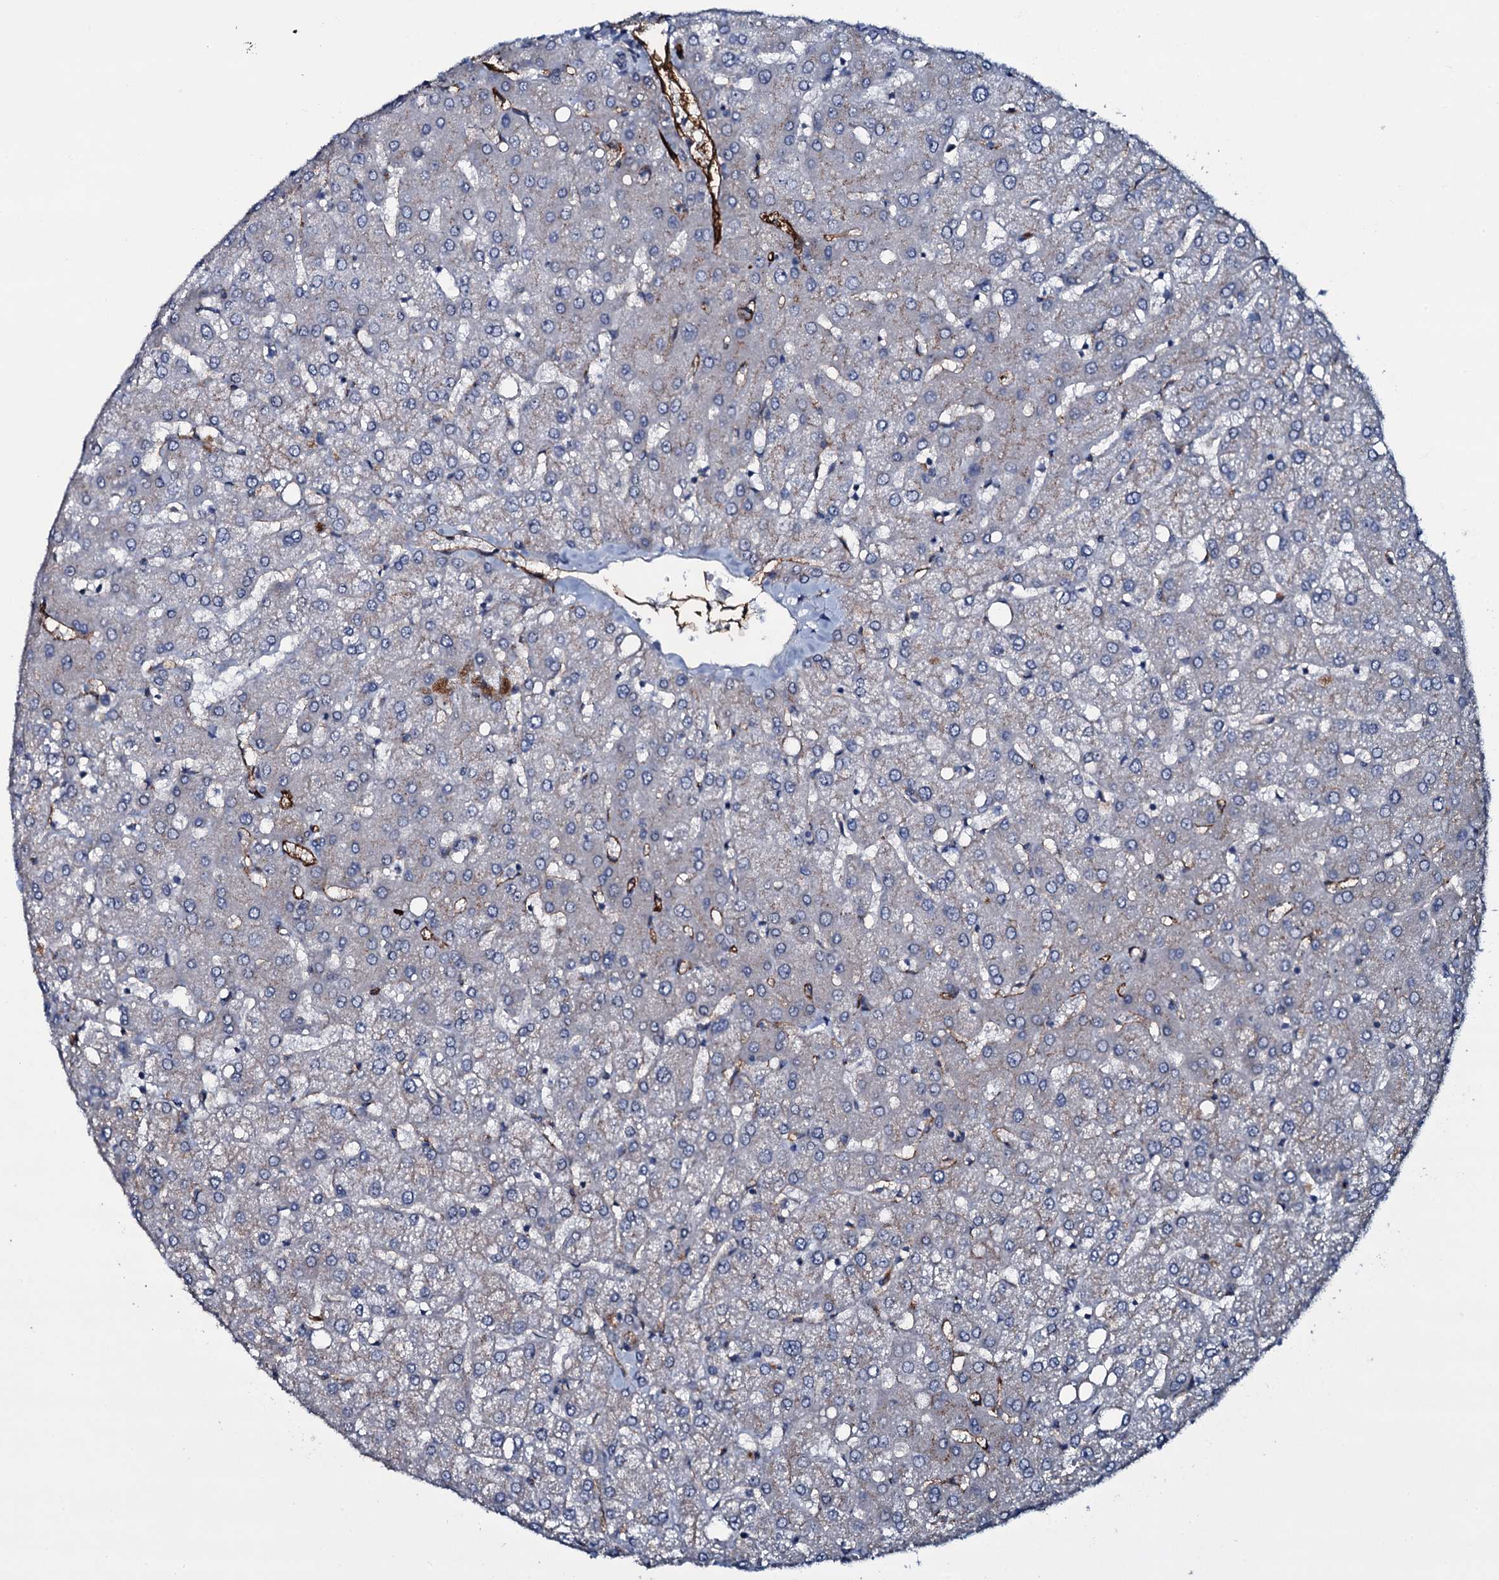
{"staining": {"intensity": "negative", "quantity": "none", "location": "none"}, "tissue": "liver", "cell_type": "Cholangiocytes", "image_type": "normal", "snomed": [{"axis": "morphology", "description": "Normal tissue, NOS"}, {"axis": "topography", "description": "Liver"}], "caption": "The micrograph displays no significant staining in cholangiocytes of liver.", "gene": "CLEC14A", "patient": {"sex": "female", "age": 54}}